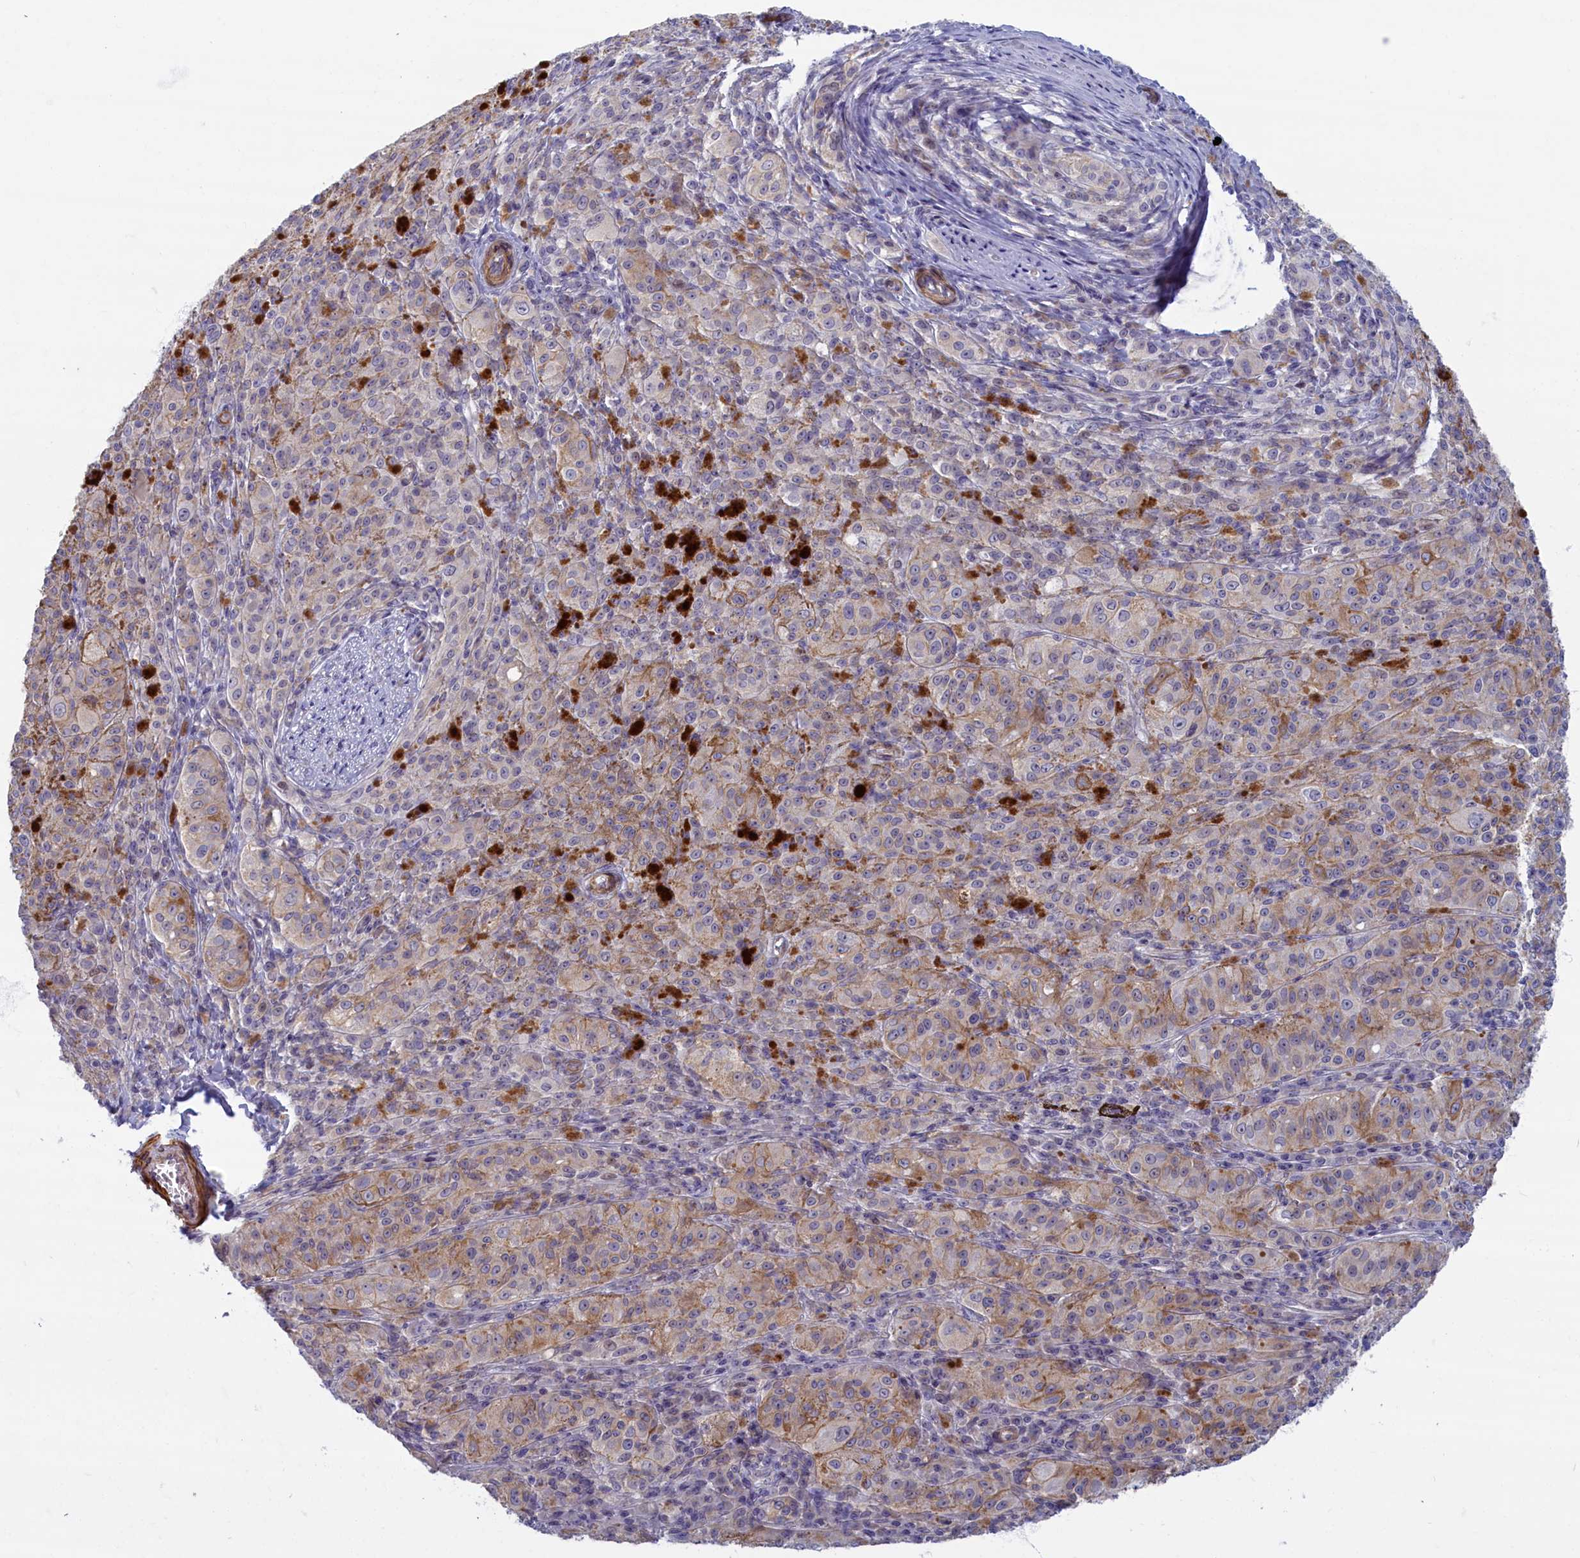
{"staining": {"intensity": "weak", "quantity": "<25%", "location": "cytoplasmic/membranous"}, "tissue": "melanoma", "cell_type": "Tumor cells", "image_type": "cancer", "snomed": [{"axis": "morphology", "description": "Malignant melanoma, NOS"}, {"axis": "topography", "description": "Skin"}], "caption": "Immunohistochemistry (IHC) of melanoma exhibits no expression in tumor cells. (Brightfield microscopy of DAB IHC at high magnification).", "gene": "TRPM4", "patient": {"sex": "female", "age": 52}}